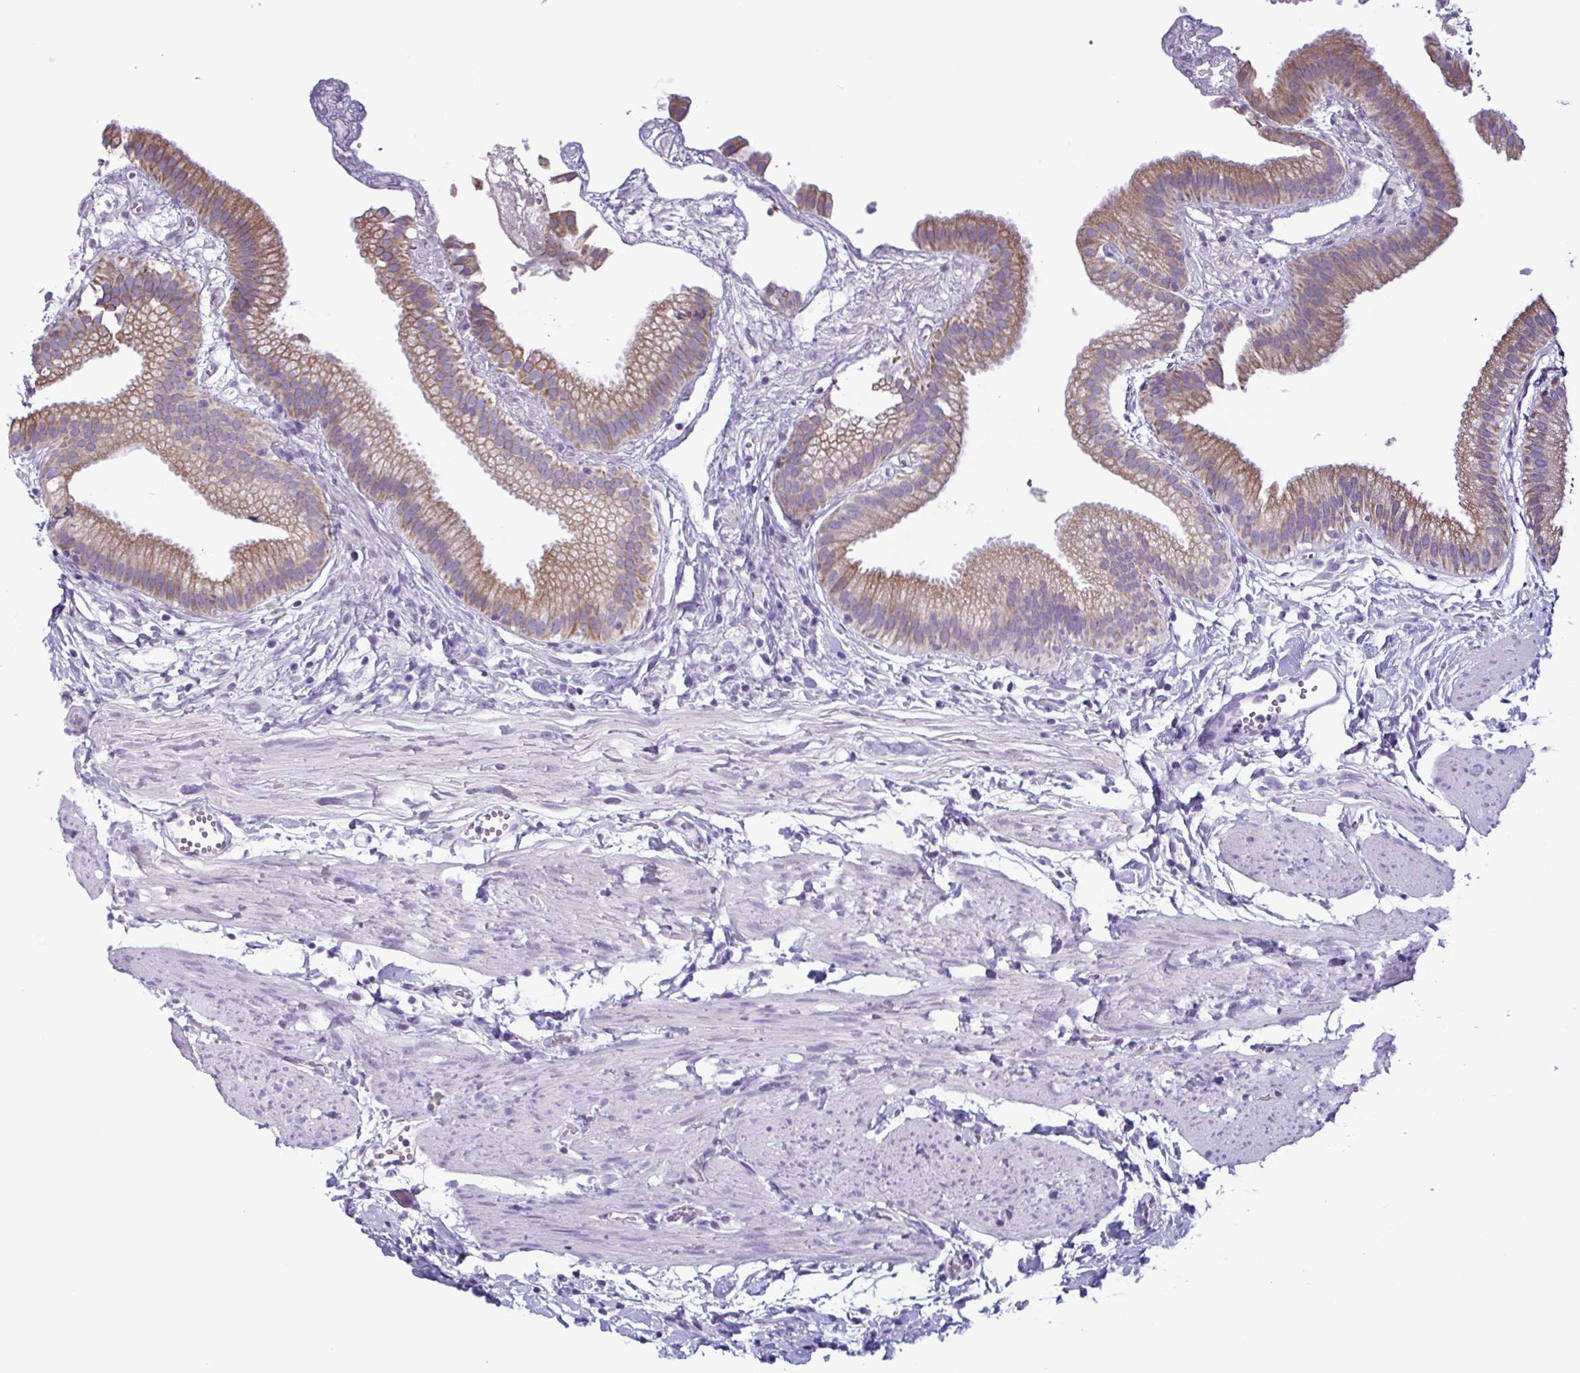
{"staining": {"intensity": "moderate", "quantity": "25%-75%", "location": "cytoplasmic/membranous"}, "tissue": "gallbladder", "cell_type": "Glandular cells", "image_type": "normal", "snomed": [{"axis": "morphology", "description": "Normal tissue, NOS"}, {"axis": "topography", "description": "Gallbladder"}], "caption": "Immunohistochemistry staining of normal gallbladder, which exhibits medium levels of moderate cytoplasmic/membranous staining in approximately 25%-75% of glandular cells indicating moderate cytoplasmic/membranous protein positivity. The staining was performed using DAB (brown) for protein detection and nuclei were counterstained in hematoxylin (blue).", "gene": "KRT10", "patient": {"sex": "female", "age": 63}}